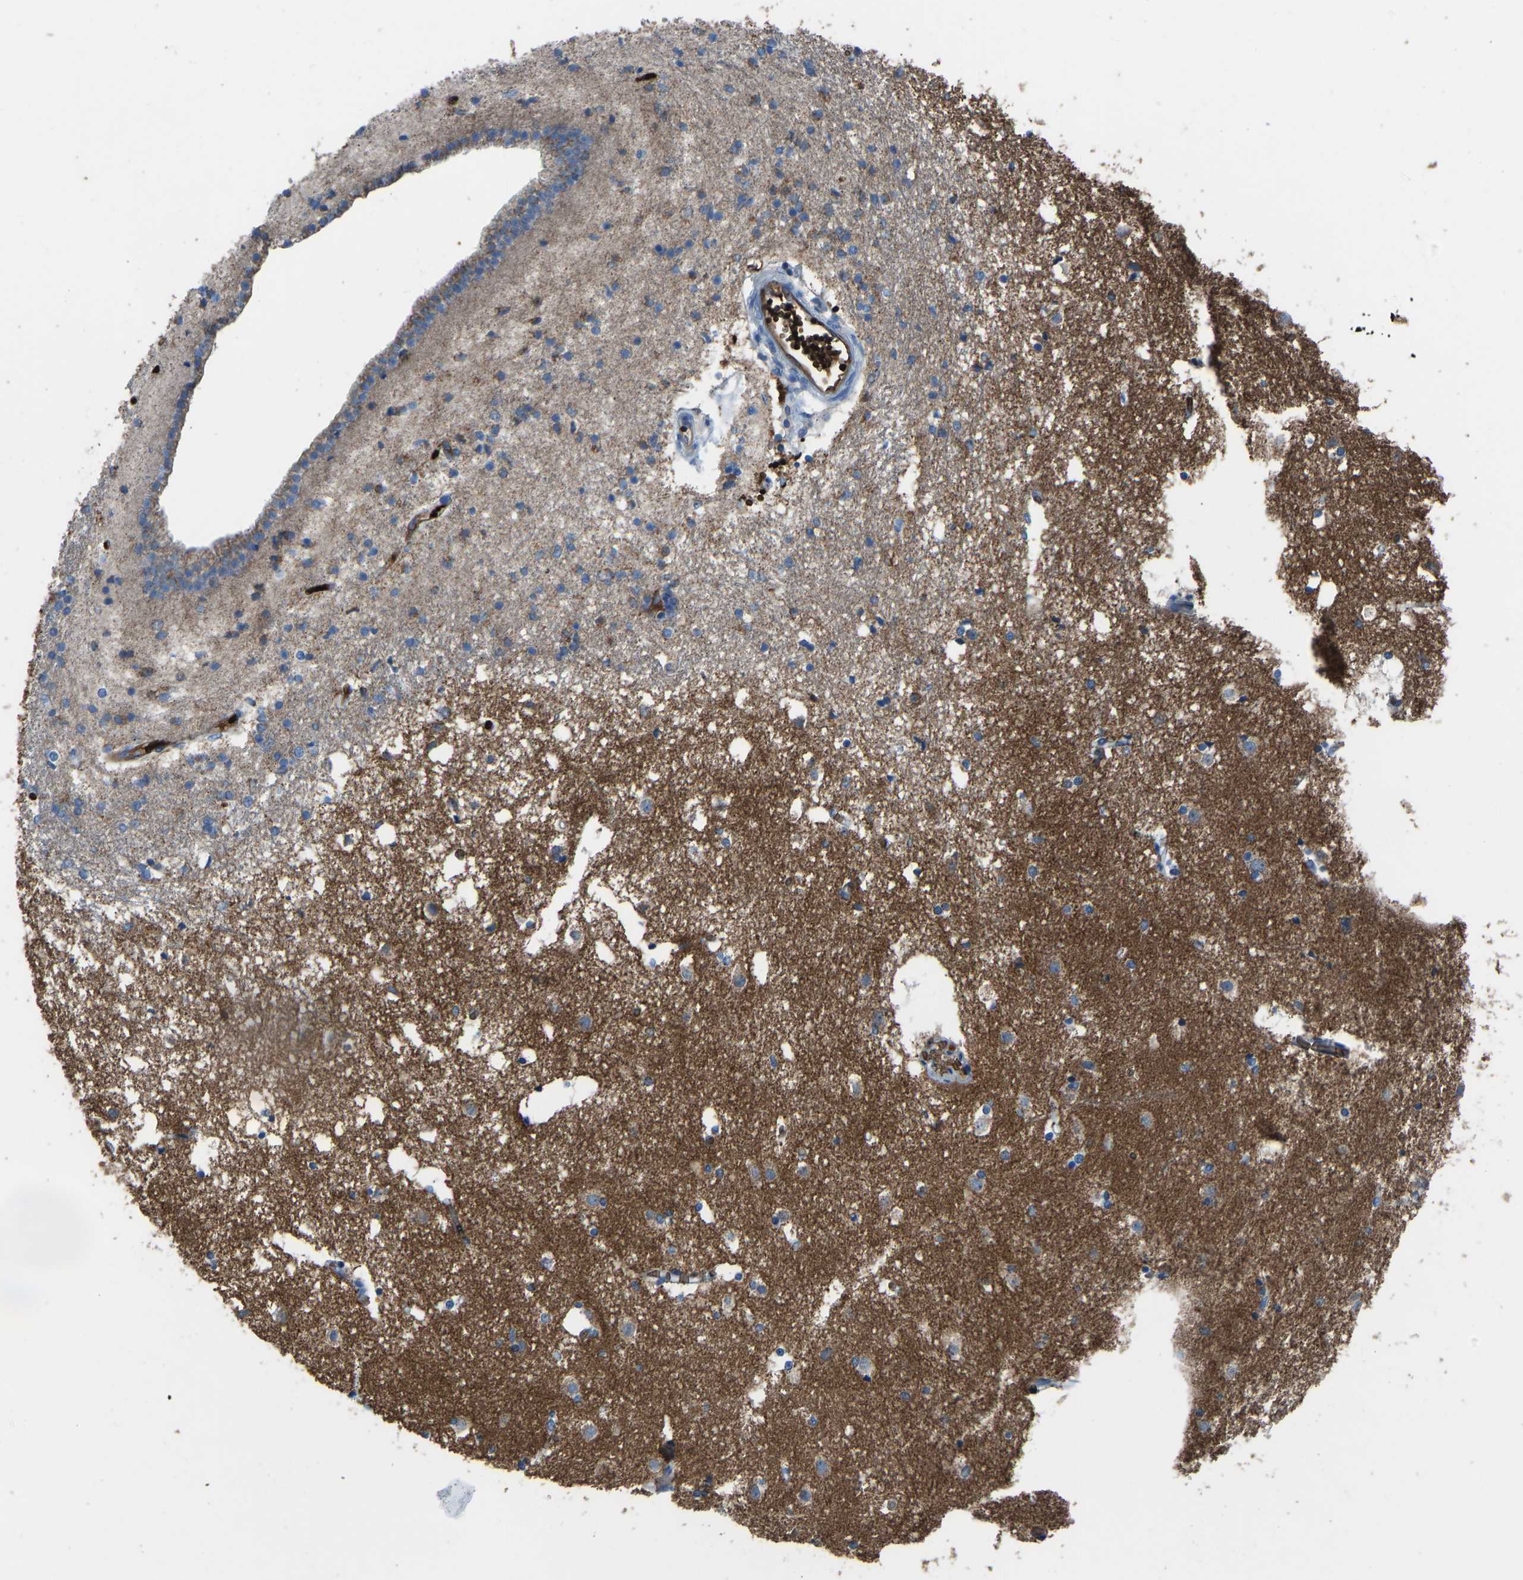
{"staining": {"intensity": "moderate", "quantity": "<25%", "location": "cytoplasmic/membranous"}, "tissue": "caudate", "cell_type": "Glial cells", "image_type": "normal", "snomed": [{"axis": "morphology", "description": "Normal tissue, NOS"}, {"axis": "topography", "description": "Lateral ventricle wall"}], "caption": "Immunohistochemical staining of normal caudate reveals <25% levels of moderate cytoplasmic/membranous protein expression in about <25% of glial cells. Ihc stains the protein in brown and the nuclei are stained blue.", "gene": "PIGS", "patient": {"sex": "male", "age": 45}}